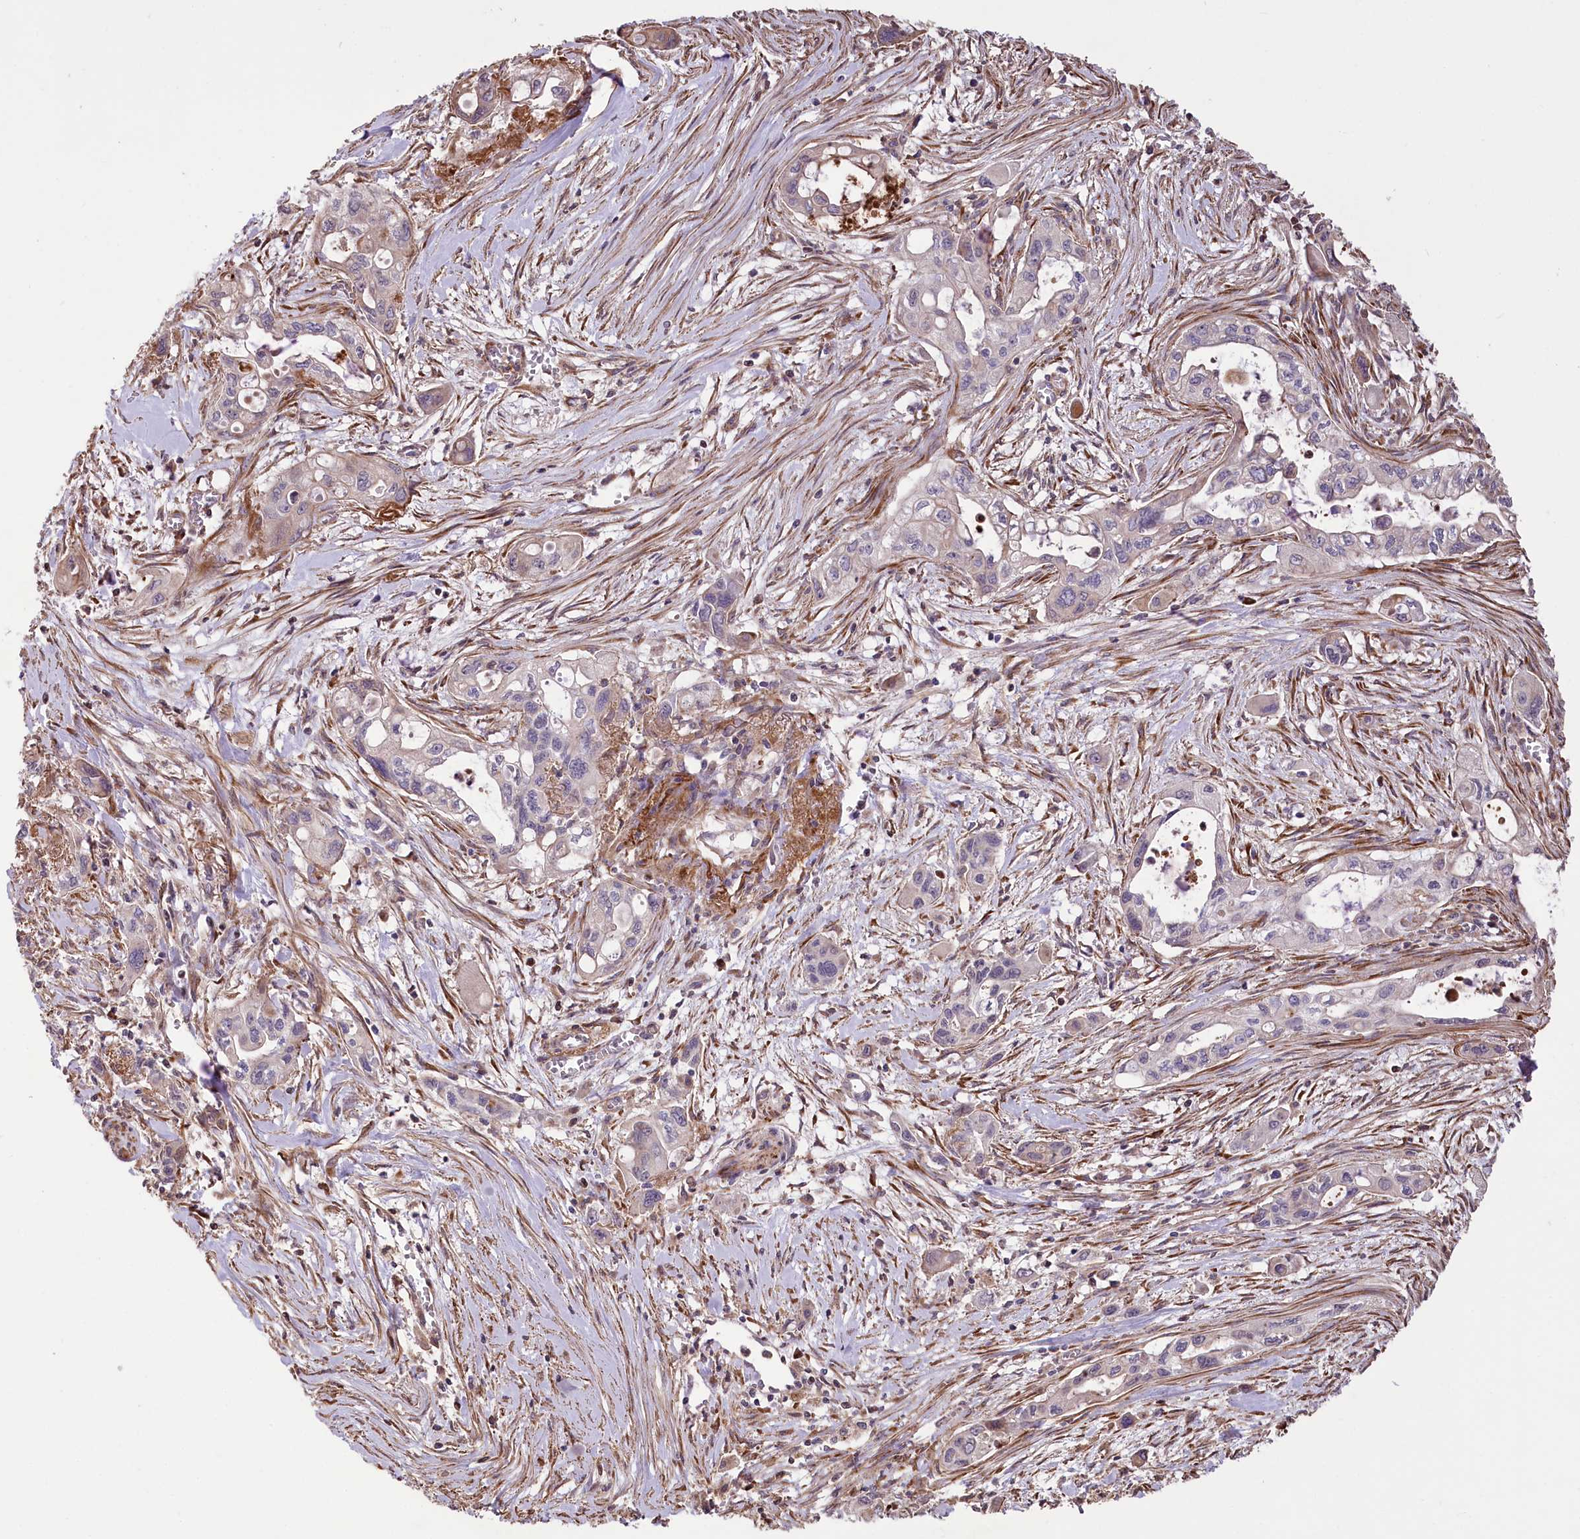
{"staining": {"intensity": "moderate", "quantity": "25%-75%", "location": "cytoplasmic/membranous"}, "tissue": "pancreatic cancer", "cell_type": "Tumor cells", "image_type": "cancer", "snomed": [{"axis": "morphology", "description": "Adenocarcinoma, NOS"}, {"axis": "topography", "description": "Pancreas"}], "caption": "A brown stain highlights moderate cytoplasmic/membranous expression of a protein in pancreatic cancer (adenocarcinoma) tumor cells.", "gene": "RNF24", "patient": {"sex": "male", "age": 75}}